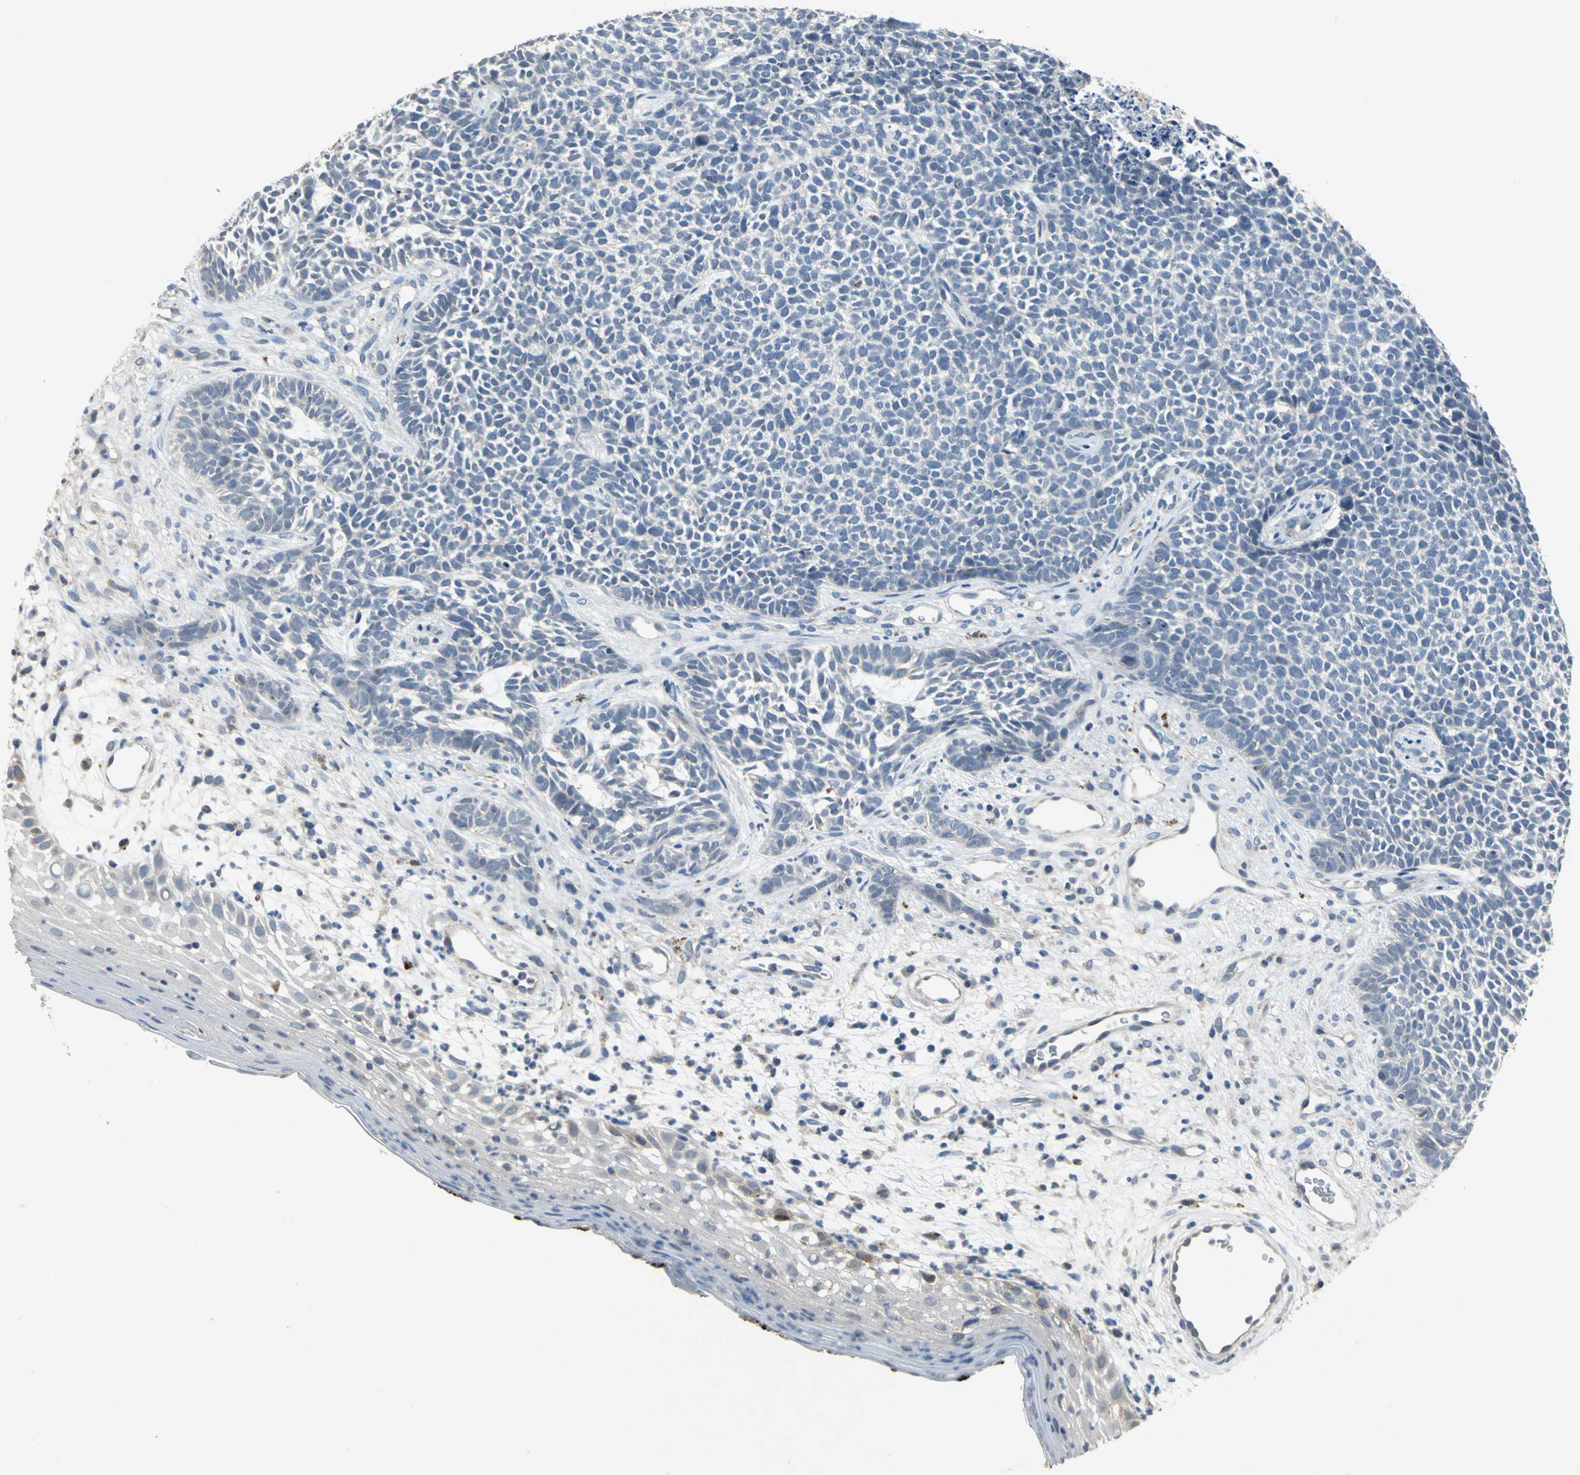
{"staining": {"intensity": "negative", "quantity": "none", "location": "none"}, "tissue": "skin cancer", "cell_type": "Tumor cells", "image_type": "cancer", "snomed": [{"axis": "morphology", "description": "Basal cell carcinoma"}, {"axis": "topography", "description": "Skin"}], "caption": "Protein analysis of skin cancer demonstrates no significant positivity in tumor cells. Nuclei are stained in blue.", "gene": "IL17RB", "patient": {"sex": "female", "age": 84}}